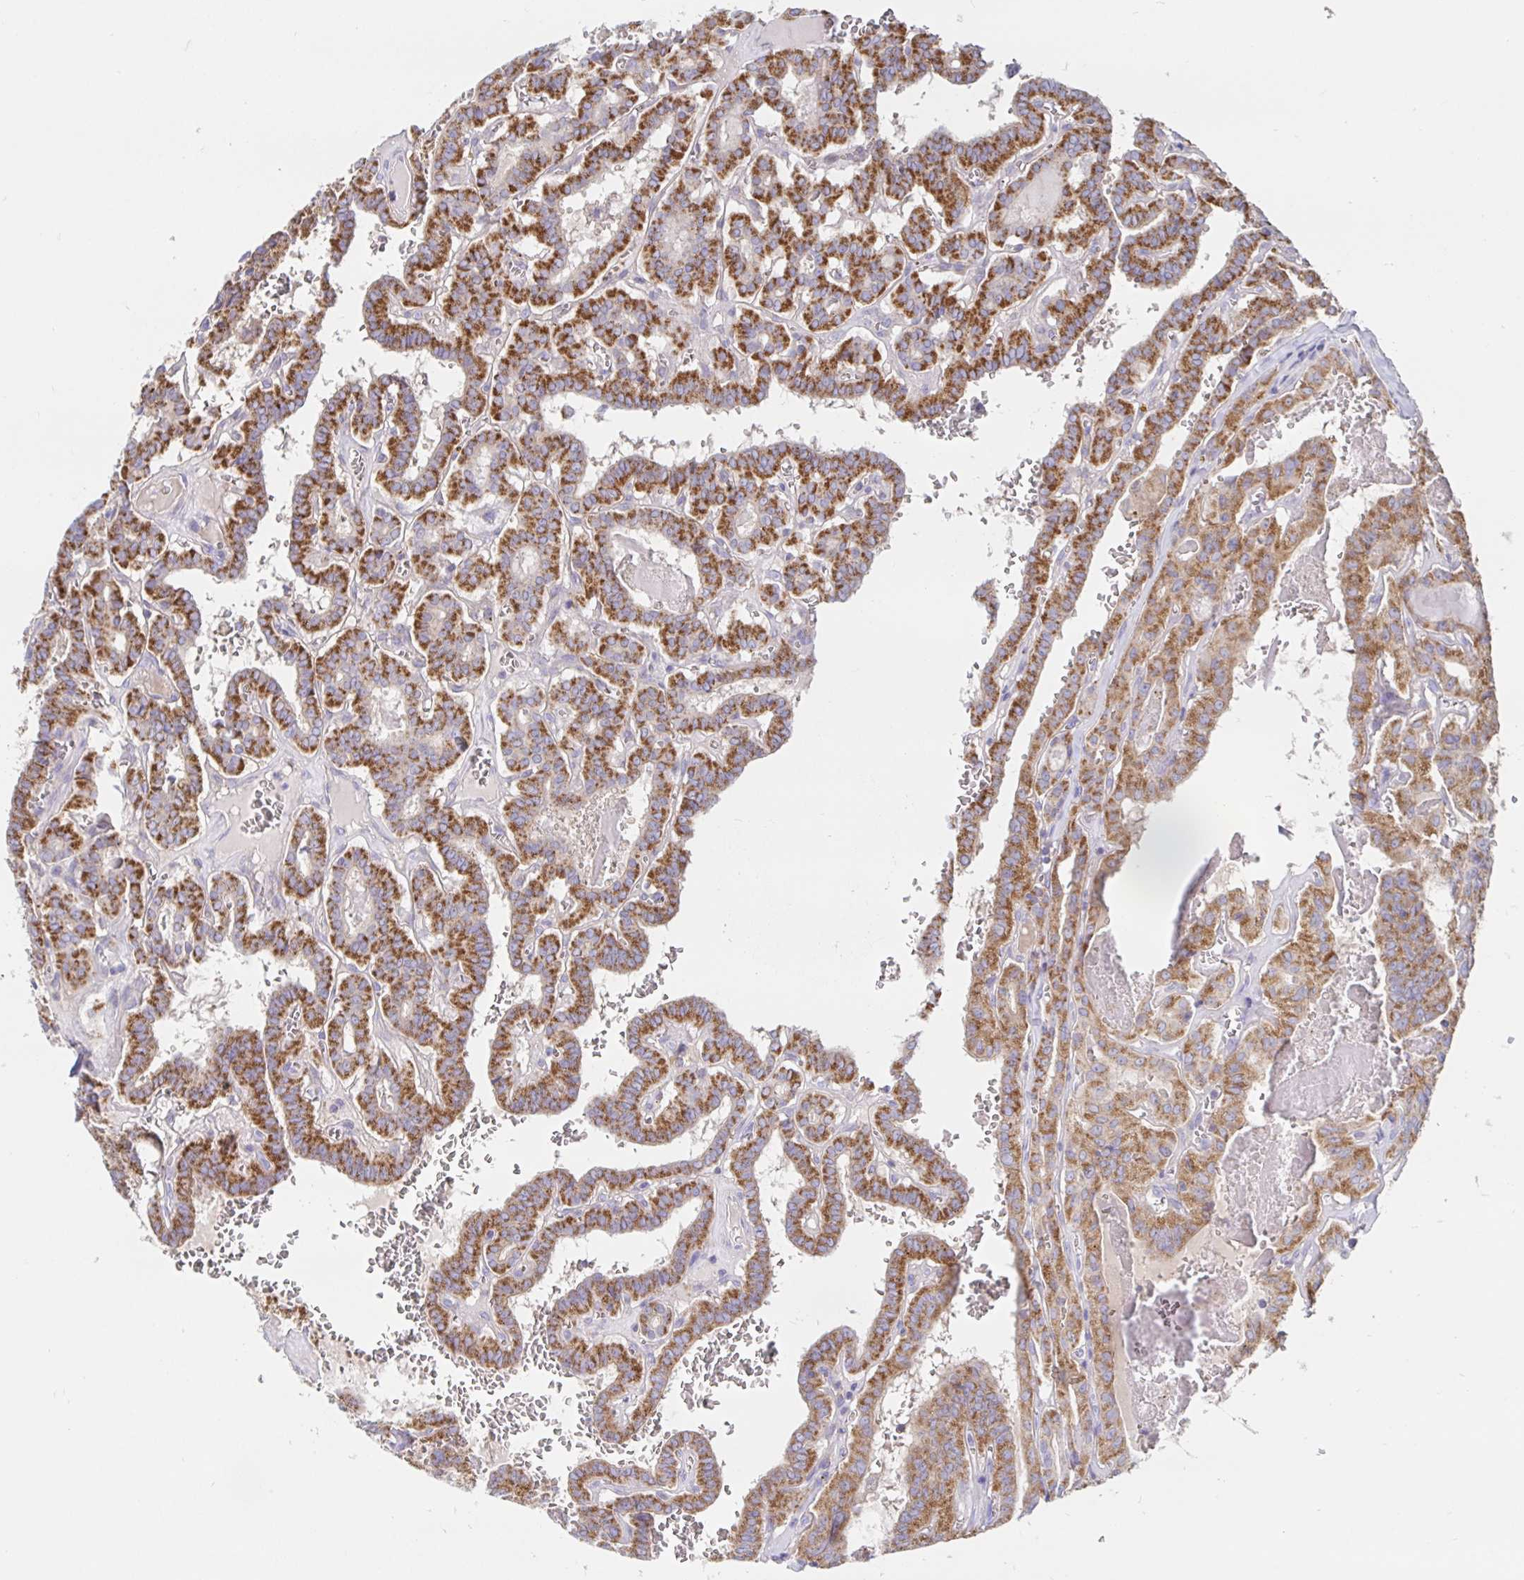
{"staining": {"intensity": "strong", "quantity": ">75%", "location": "cytoplasmic/membranous"}, "tissue": "thyroid cancer", "cell_type": "Tumor cells", "image_type": "cancer", "snomed": [{"axis": "morphology", "description": "Papillary adenocarcinoma, NOS"}, {"axis": "topography", "description": "Thyroid gland"}], "caption": "Thyroid cancer was stained to show a protein in brown. There is high levels of strong cytoplasmic/membranous staining in approximately >75% of tumor cells. (brown staining indicates protein expression, while blue staining denotes nuclei).", "gene": "PRDX3", "patient": {"sex": "female", "age": 21}}